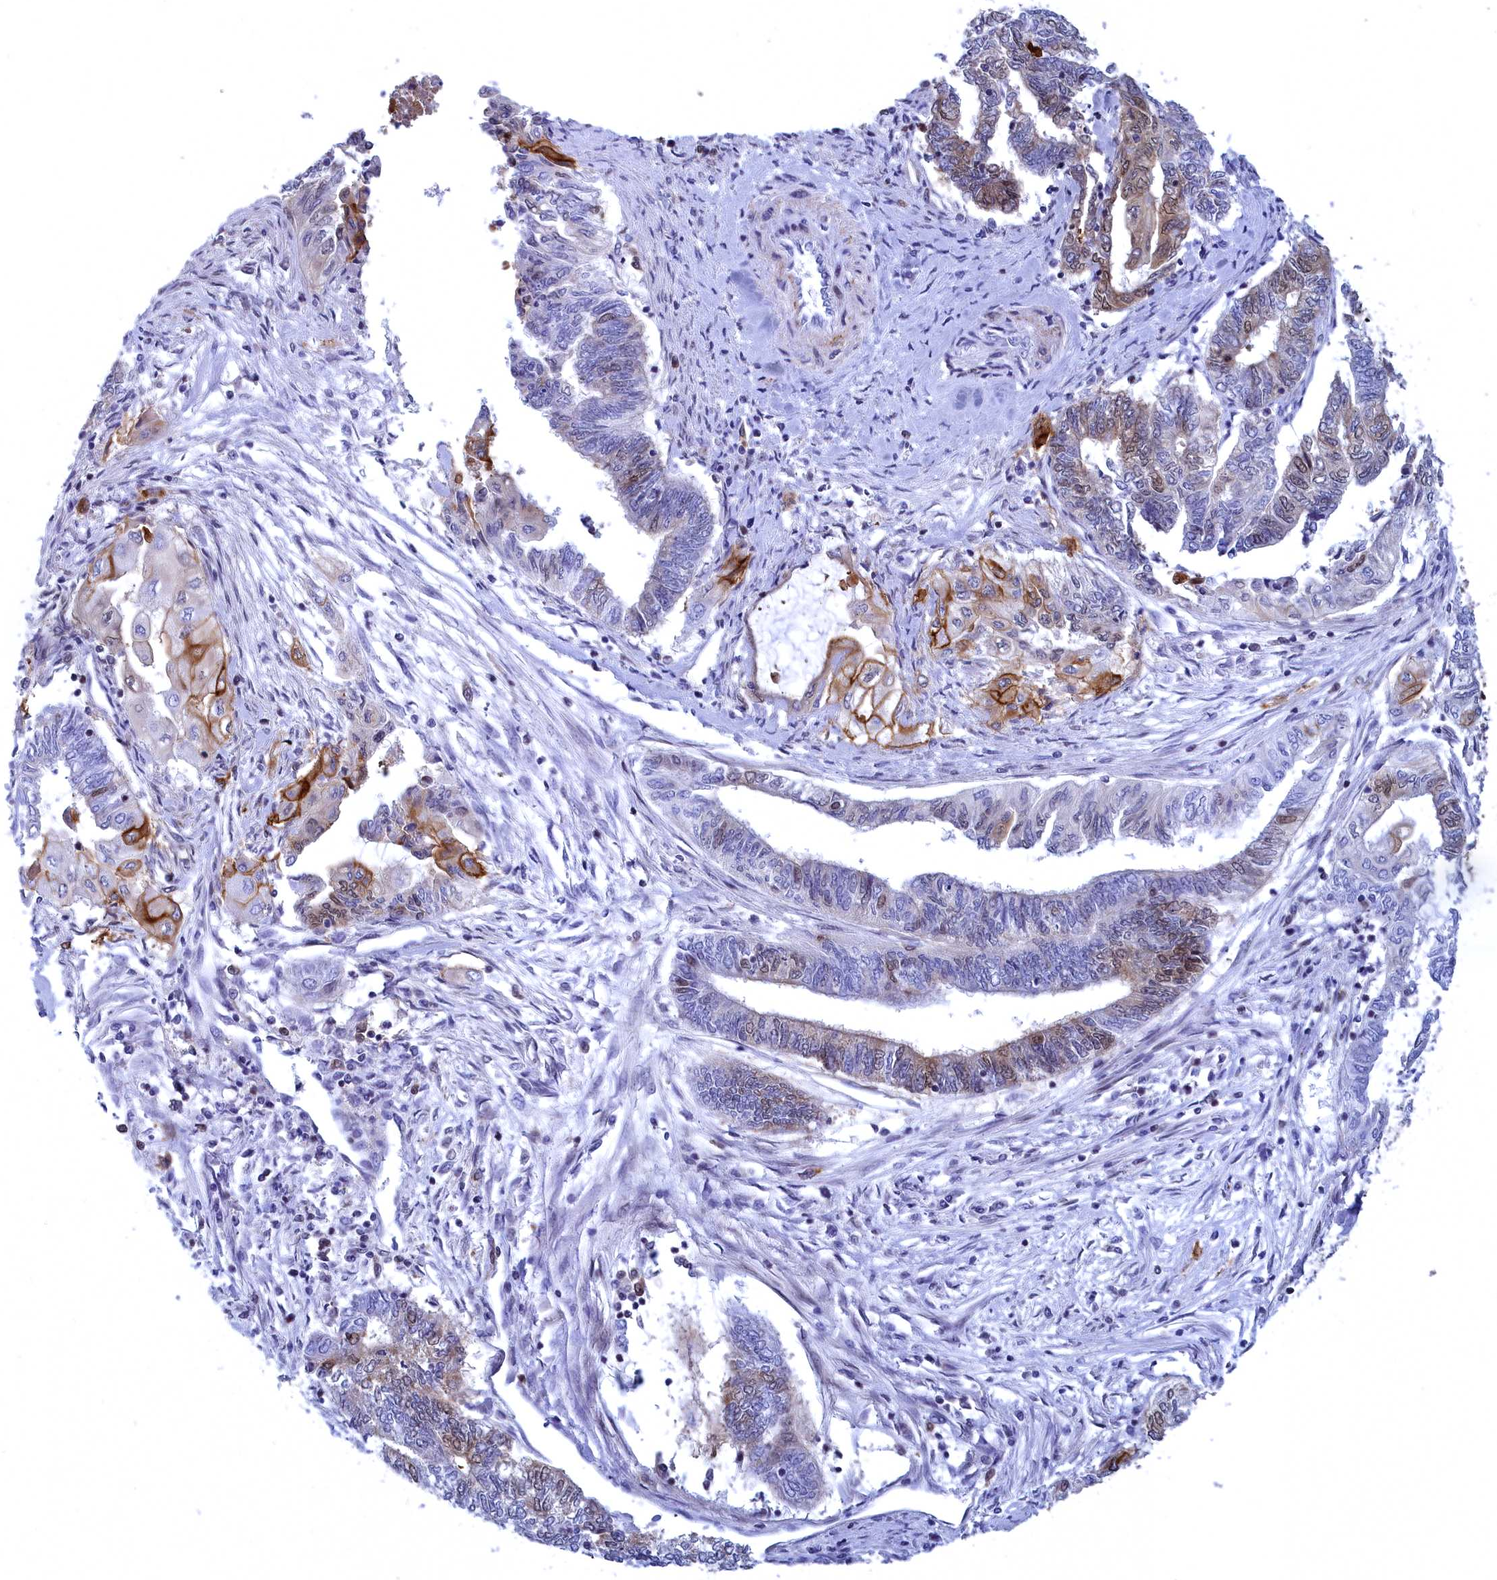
{"staining": {"intensity": "moderate", "quantity": "25%-75%", "location": "cytoplasmic/membranous,nuclear"}, "tissue": "endometrial cancer", "cell_type": "Tumor cells", "image_type": "cancer", "snomed": [{"axis": "morphology", "description": "Adenocarcinoma, NOS"}, {"axis": "topography", "description": "Uterus"}, {"axis": "topography", "description": "Endometrium"}], "caption": "IHC (DAB (3,3'-diaminobenzidine)) staining of human adenocarcinoma (endometrial) demonstrates moderate cytoplasmic/membranous and nuclear protein positivity in about 25%-75% of tumor cells. Nuclei are stained in blue.", "gene": "NAA10", "patient": {"sex": "female", "age": 70}}